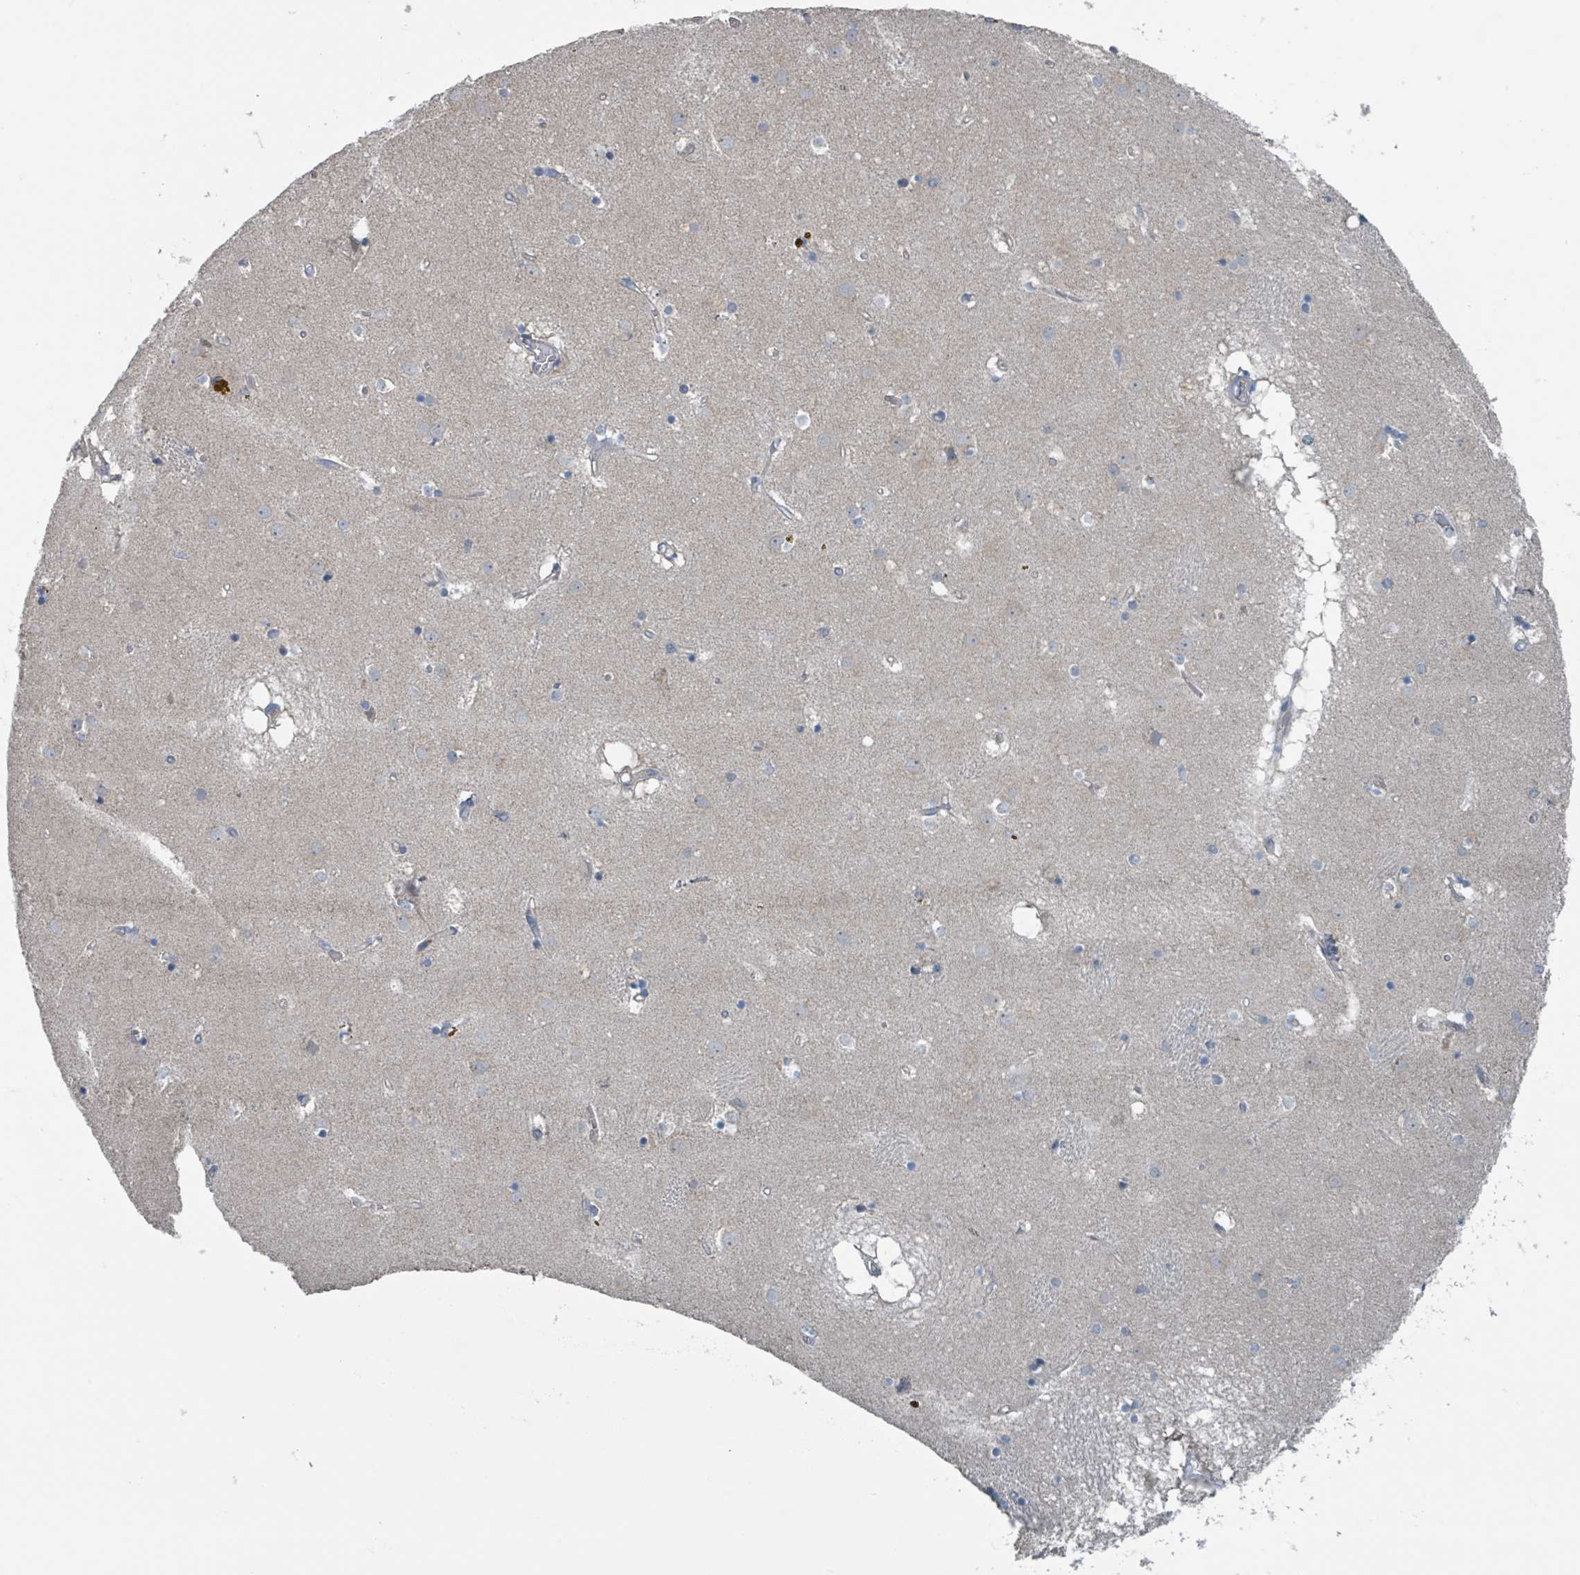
{"staining": {"intensity": "negative", "quantity": "none", "location": "none"}, "tissue": "caudate", "cell_type": "Glial cells", "image_type": "normal", "snomed": [{"axis": "morphology", "description": "Normal tissue, NOS"}, {"axis": "topography", "description": "Lateral ventricle wall"}], "caption": "A micrograph of human caudate is negative for staining in glial cells.", "gene": "ACBD4", "patient": {"sex": "male", "age": 70}}